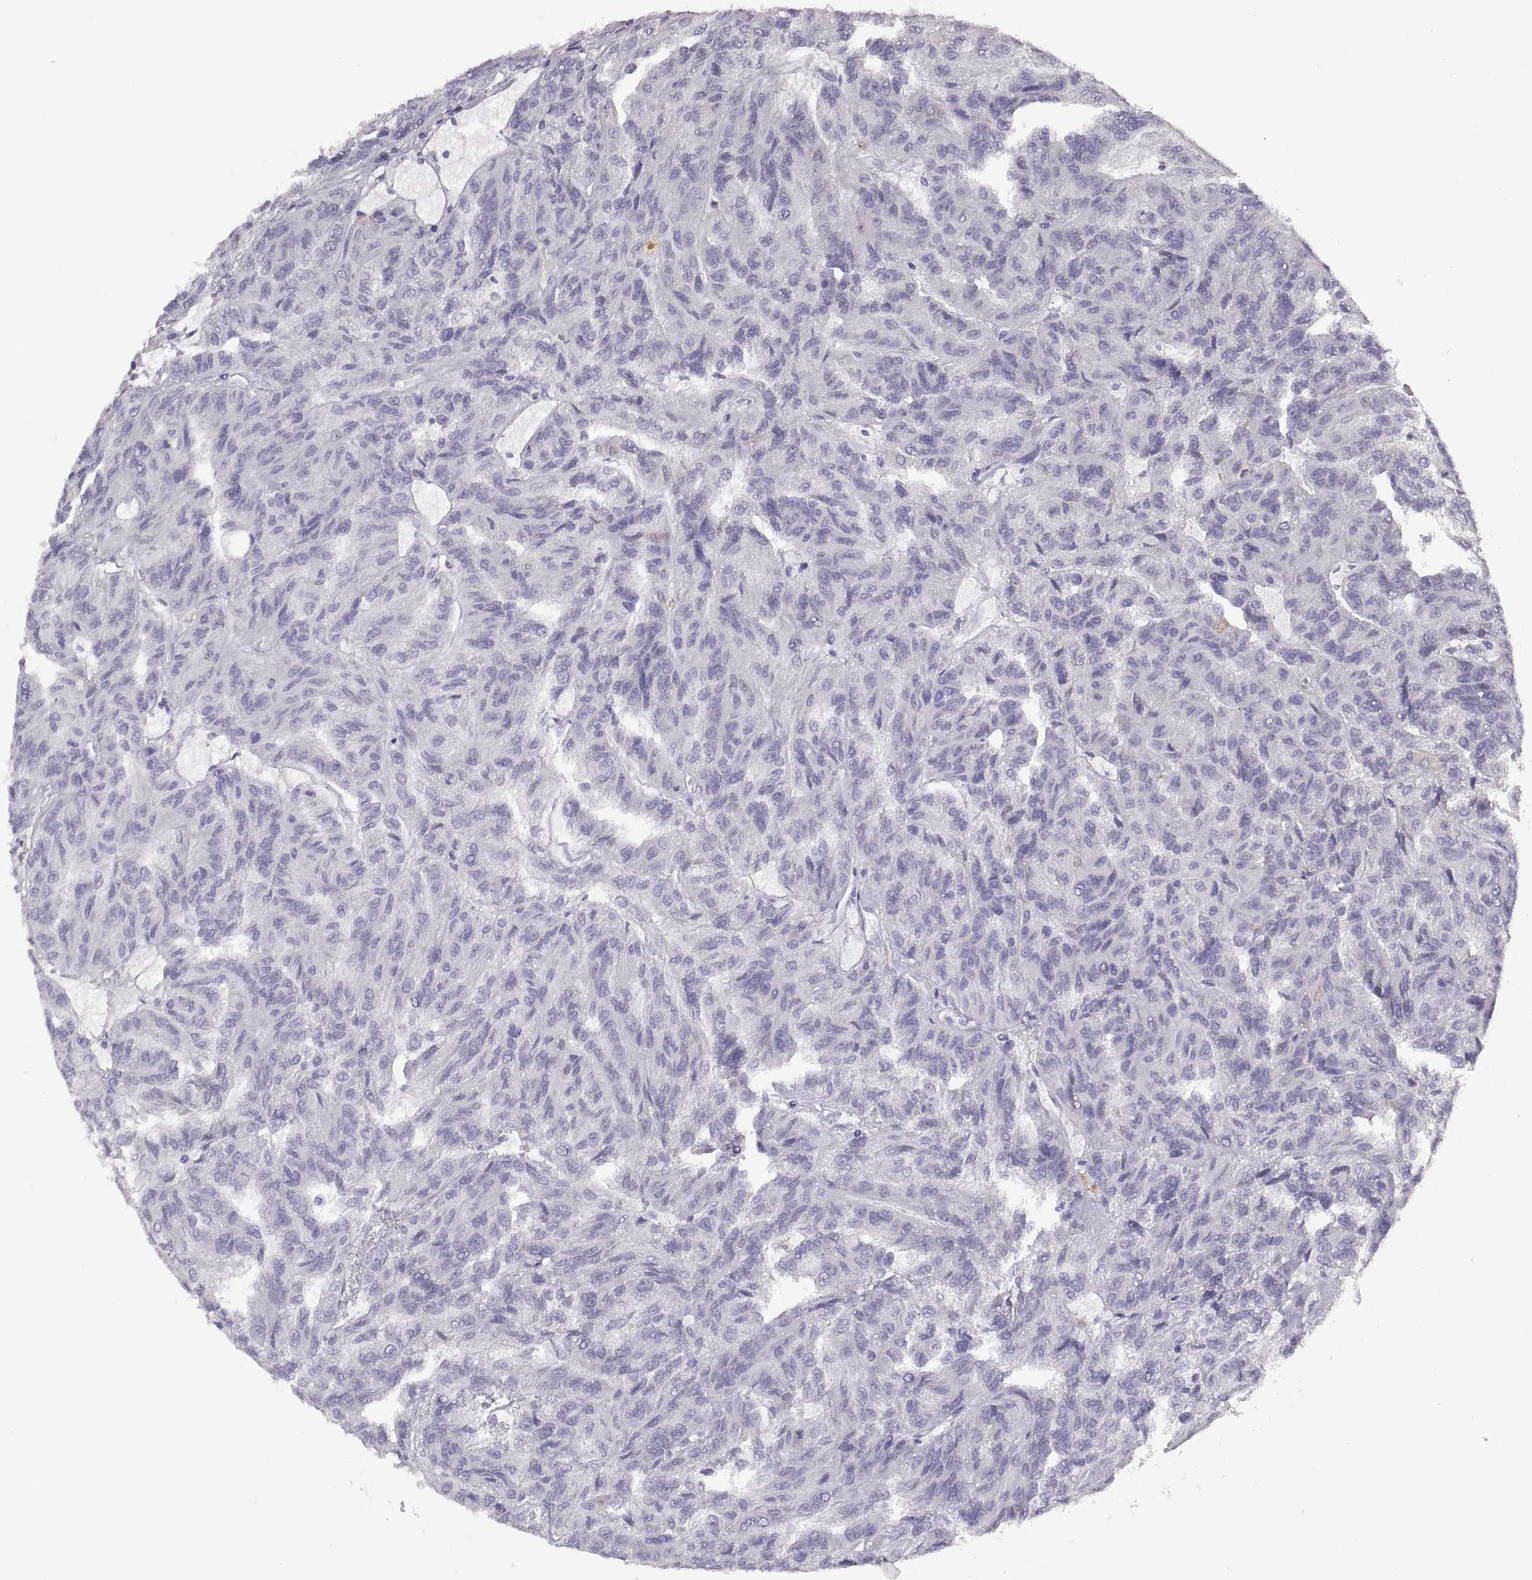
{"staining": {"intensity": "negative", "quantity": "none", "location": "none"}, "tissue": "renal cancer", "cell_type": "Tumor cells", "image_type": "cancer", "snomed": [{"axis": "morphology", "description": "Adenocarcinoma, NOS"}, {"axis": "topography", "description": "Kidney"}], "caption": "An image of renal cancer (adenocarcinoma) stained for a protein reveals no brown staining in tumor cells.", "gene": "MAGEB18", "patient": {"sex": "male", "age": 79}}